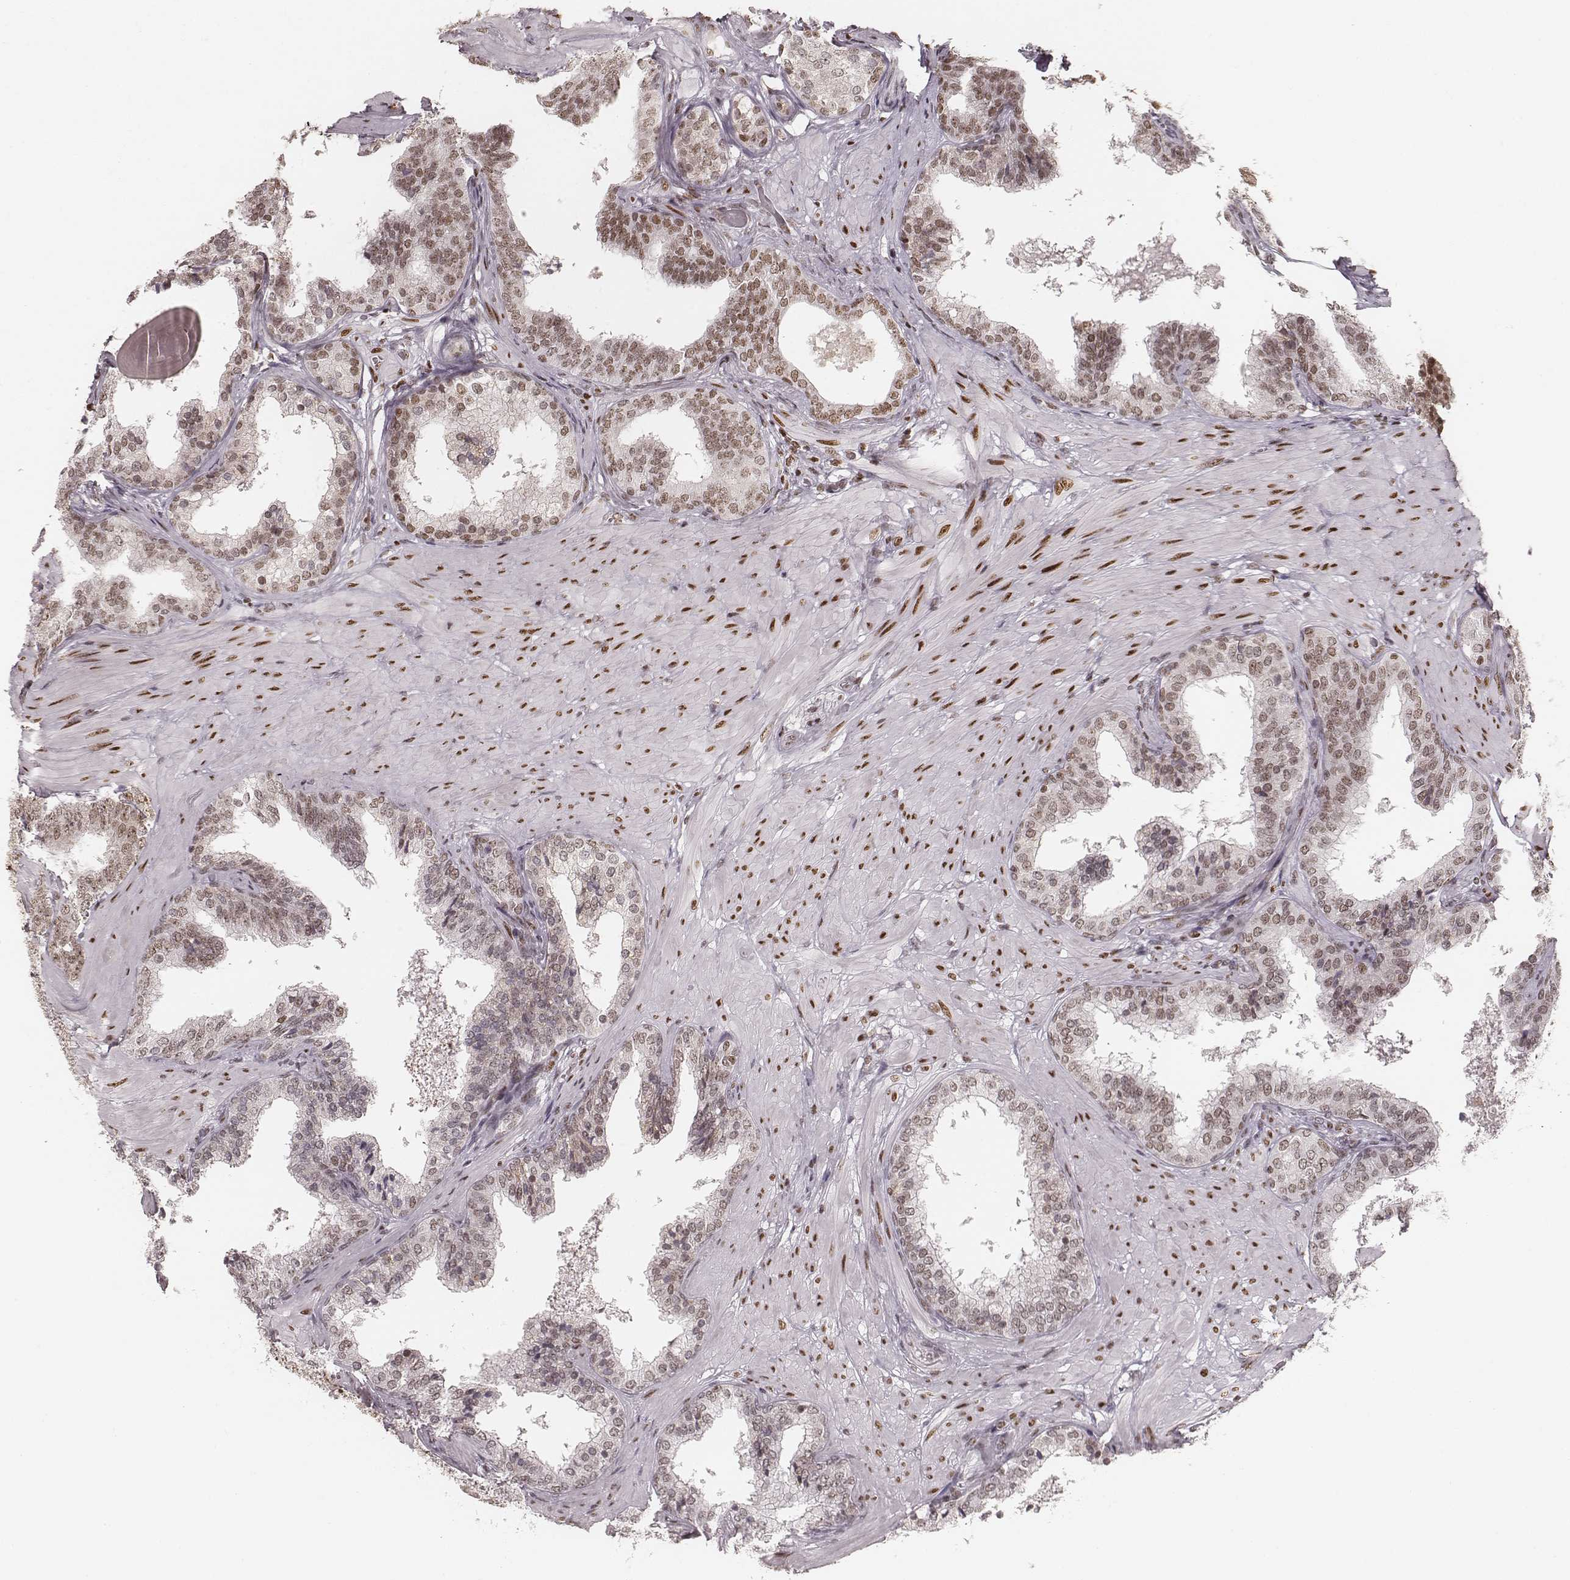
{"staining": {"intensity": "moderate", "quantity": ">75%", "location": "nuclear"}, "tissue": "prostate cancer", "cell_type": "Tumor cells", "image_type": "cancer", "snomed": [{"axis": "morphology", "description": "Adenocarcinoma, Low grade"}, {"axis": "topography", "description": "Prostate"}], "caption": "Adenocarcinoma (low-grade) (prostate) stained for a protein shows moderate nuclear positivity in tumor cells.", "gene": "PARP1", "patient": {"sex": "male", "age": 60}}